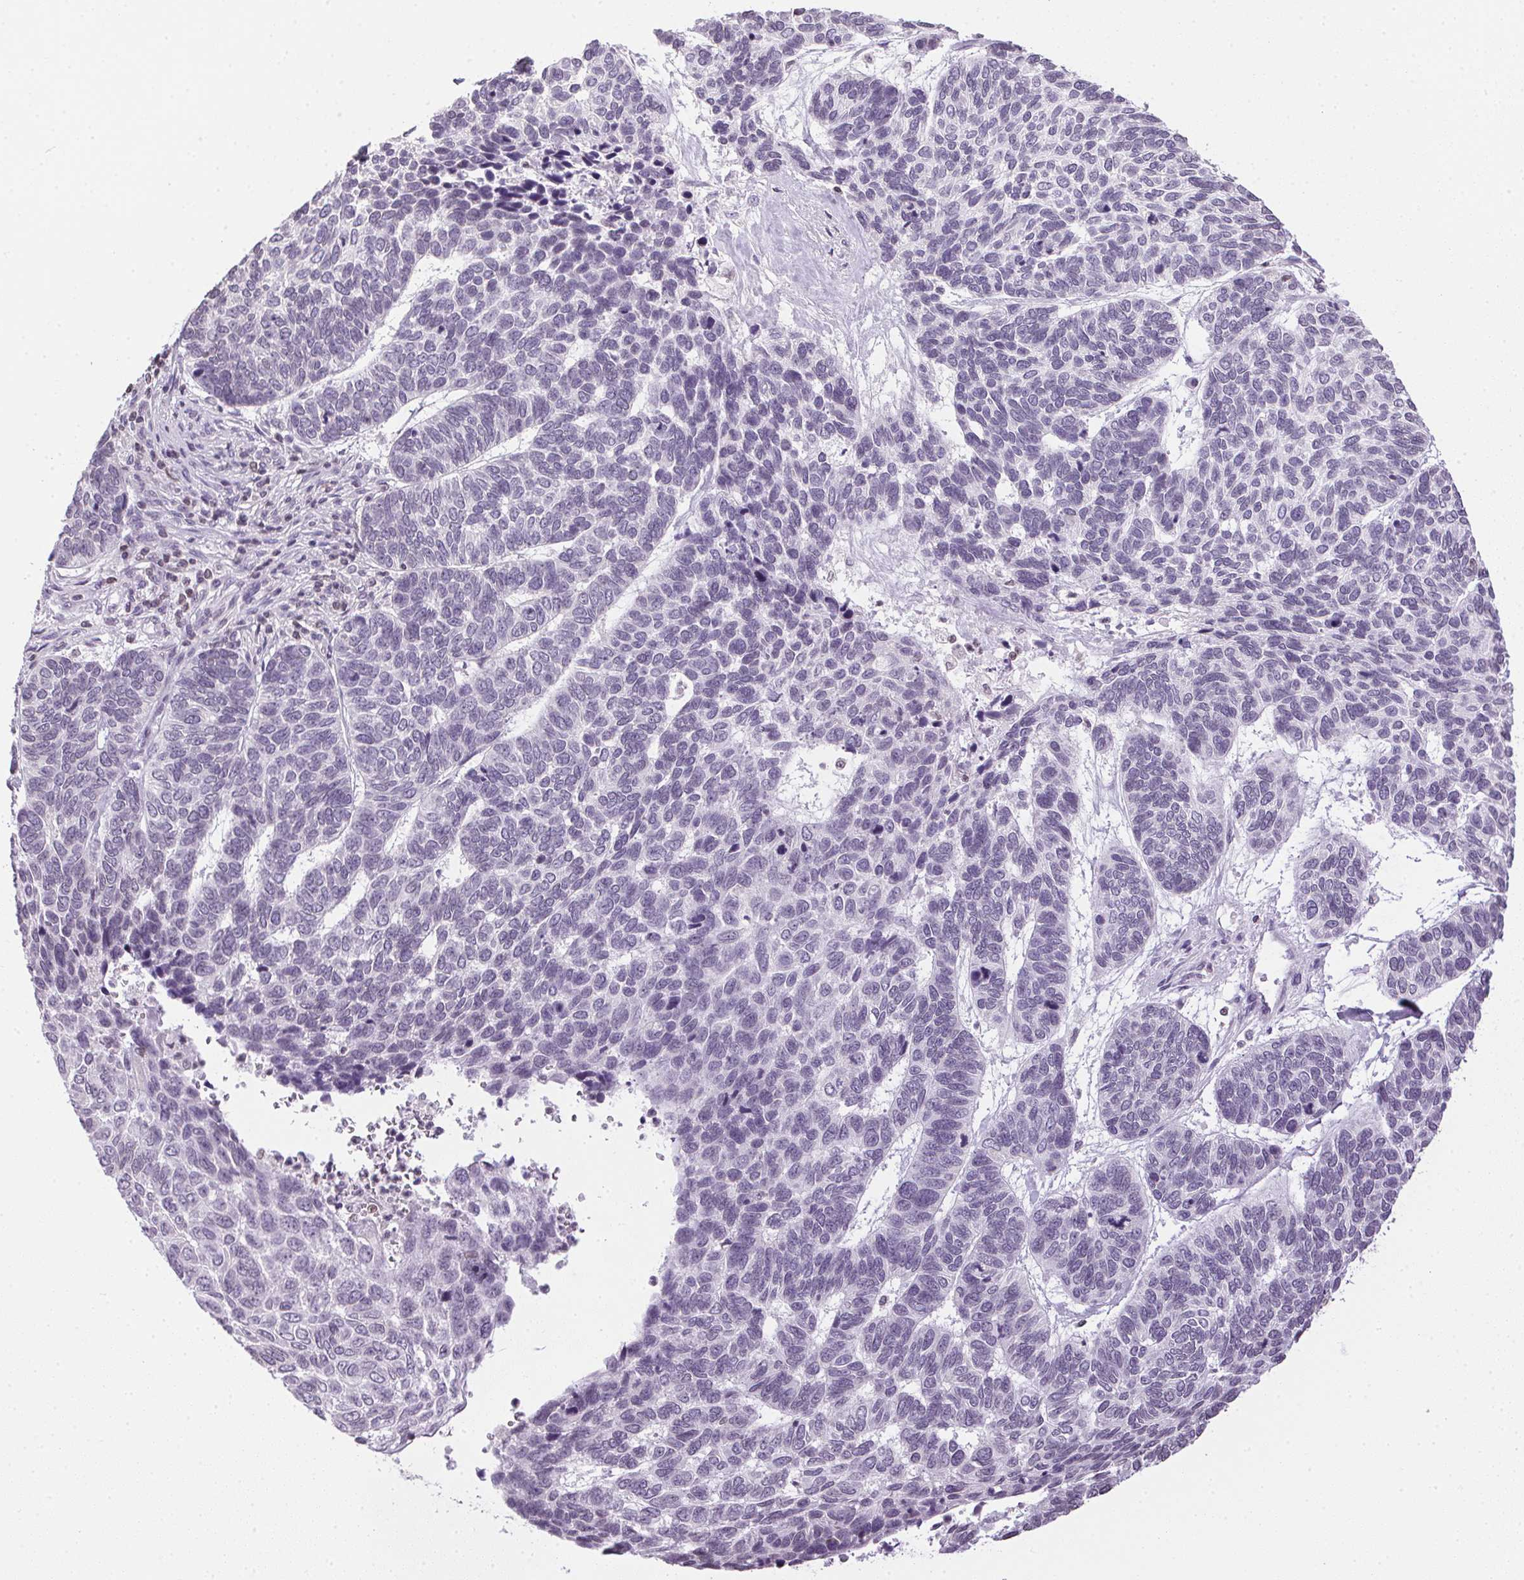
{"staining": {"intensity": "negative", "quantity": "none", "location": "none"}, "tissue": "skin cancer", "cell_type": "Tumor cells", "image_type": "cancer", "snomed": [{"axis": "morphology", "description": "Basal cell carcinoma"}, {"axis": "topography", "description": "Skin"}], "caption": "This histopathology image is of skin cancer (basal cell carcinoma) stained with IHC to label a protein in brown with the nuclei are counter-stained blue. There is no staining in tumor cells. Nuclei are stained in blue.", "gene": "PRL", "patient": {"sex": "female", "age": 65}}